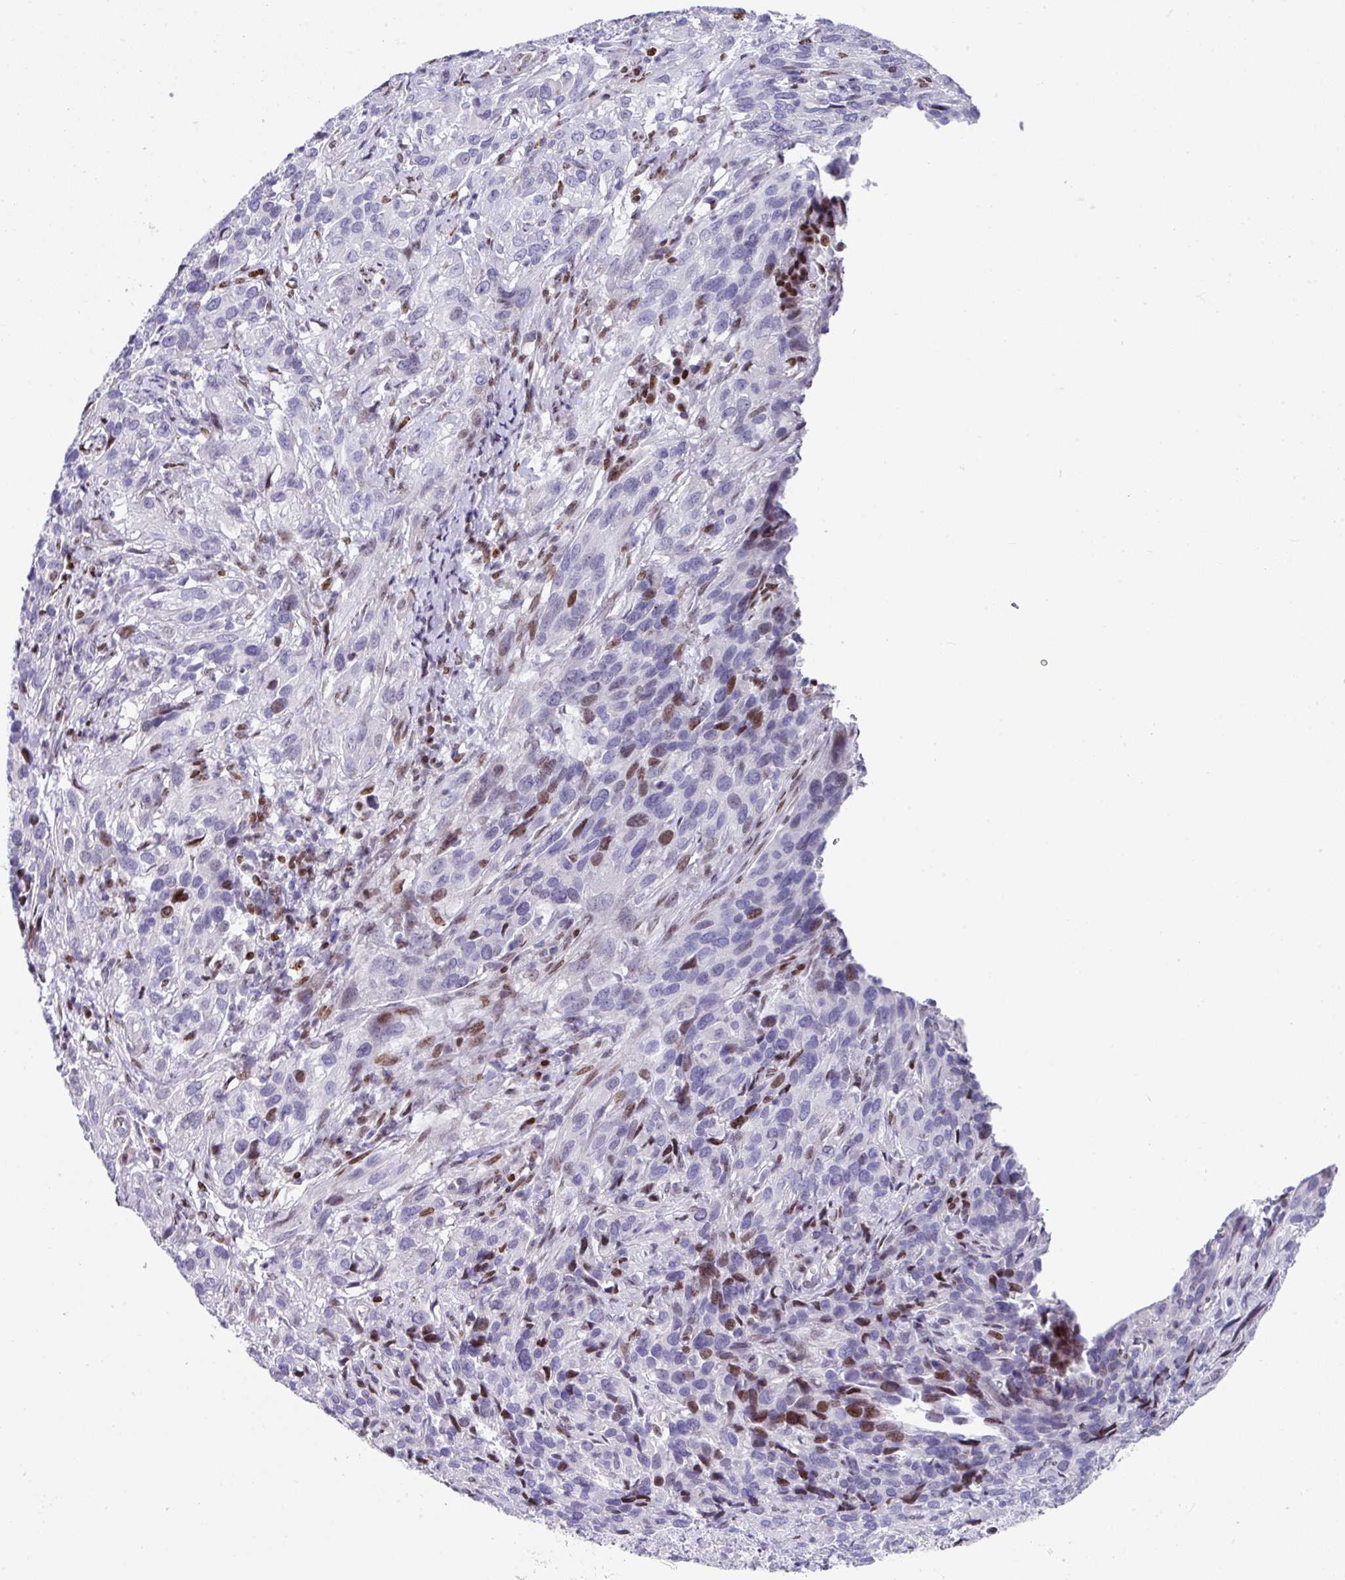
{"staining": {"intensity": "moderate", "quantity": "<25%", "location": "nuclear"}, "tissue": "cervical cancer", "cell_type": "Tumor cells", "image_type": "cancer", "snomed": [{"axis": "morphology", "description": "Squamous cell carcinoma, NOS"}, {"axis": "topography", "description": "Cervix"}], "caption": "Human squamous cell carcinoma (cervical) stained with a protein marker displays moderate staining in tumor cells.", "gene": "TCF3", "patient": {"sex": "female", "age": 51}}